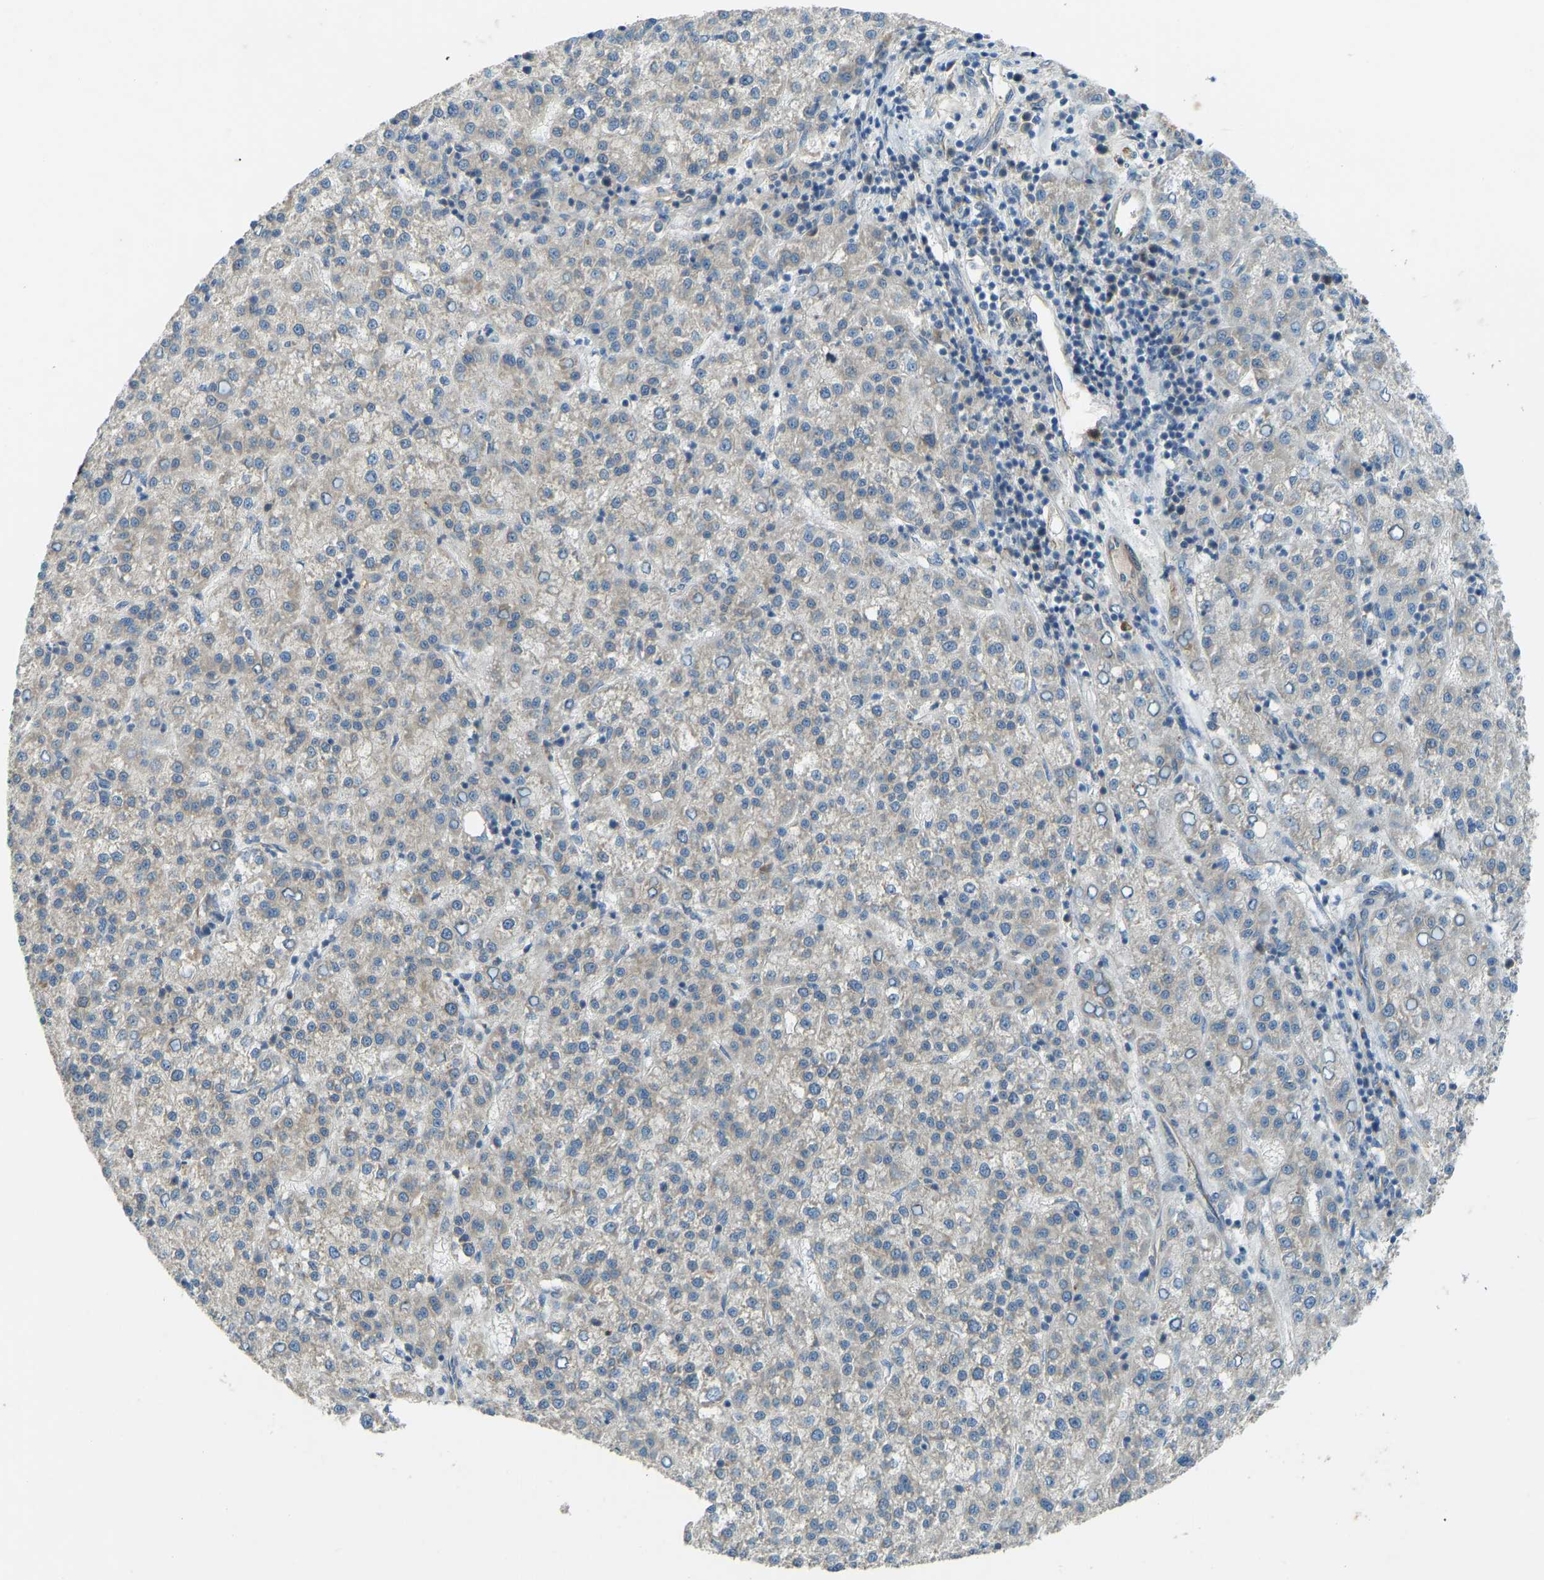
{"staining": {"intensity": "weak", "quantity": "<25%", "location": "cytoplasmic/membranous"}, "tissue": "liver cancer", "cell_type": "Tumor cells", "image_type": "cancer", "snomed": [{"axis": "morphology", "description": "Carcinoma, Hepatocellular, NOS"}, {"axis": "topography", "description": "Liver"}], "caption": "This micrograph is of hepatocellular carcinoma (liver) stained with IHC to label a protein in brown with the nuclei are counter-stained blue. There is no positivity in tumor cells.", "gene": "STAU2", "patient": {"sex": "female", "age": 58}}